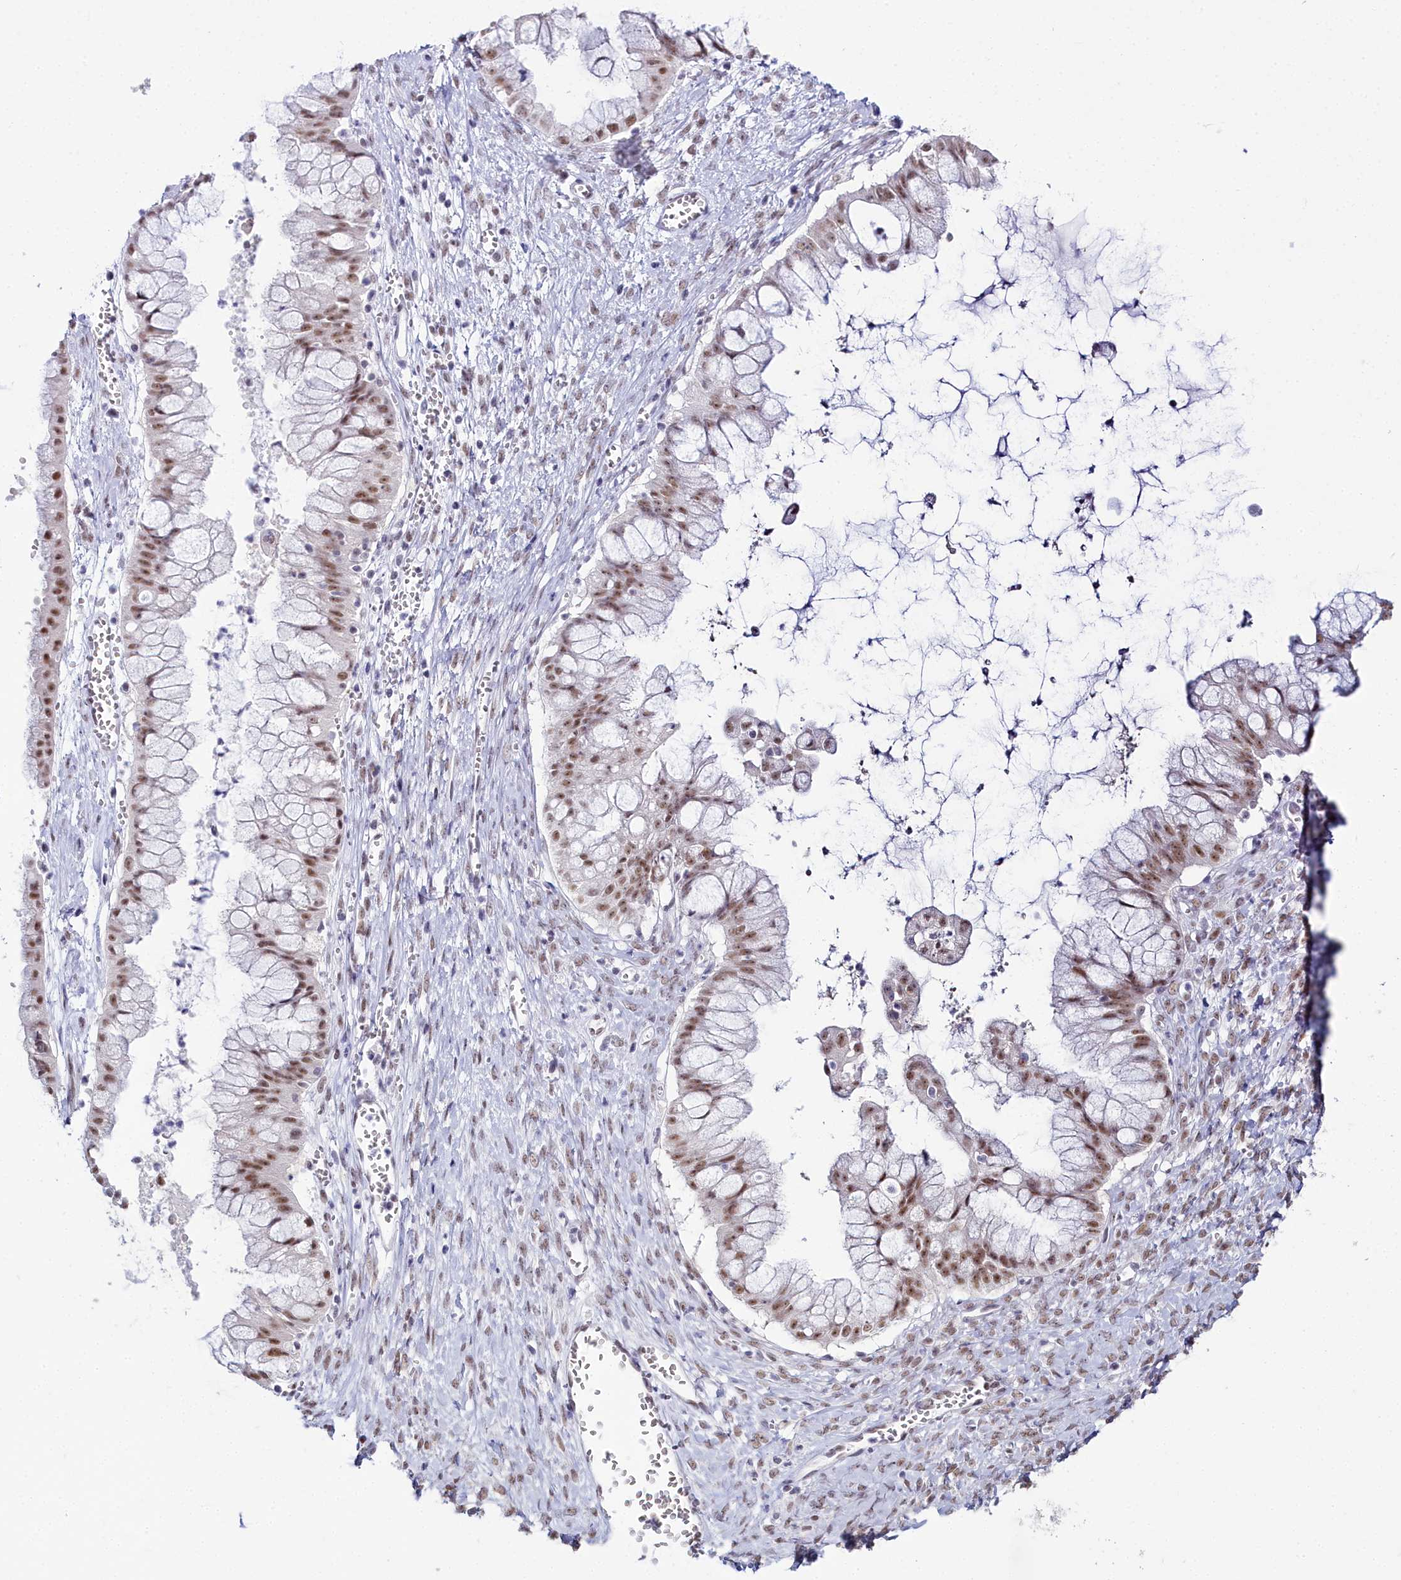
{"staining": {"intensity": "moderate", "quantity": ">75%", "location": "nuclear"}, "tissue": "ovarian cancer", "cell_type": "Tumor cells", "image_type": "cancer", "snomed": [{"axis": "morphology", "description": "Cystadenocarcinoma, mucinous, NOS"}, {"axis": "topography", "description": "Ovary"}], "caption": "There is medium levels of moderate nuclear positivity in tumor cells of mucinous cystadenocarcinoma (ovarian), as demonstrated by immunohistochemical staining (brown color).", "gene": "RBM12", "patient": {"sex": "female", "age": 70}}